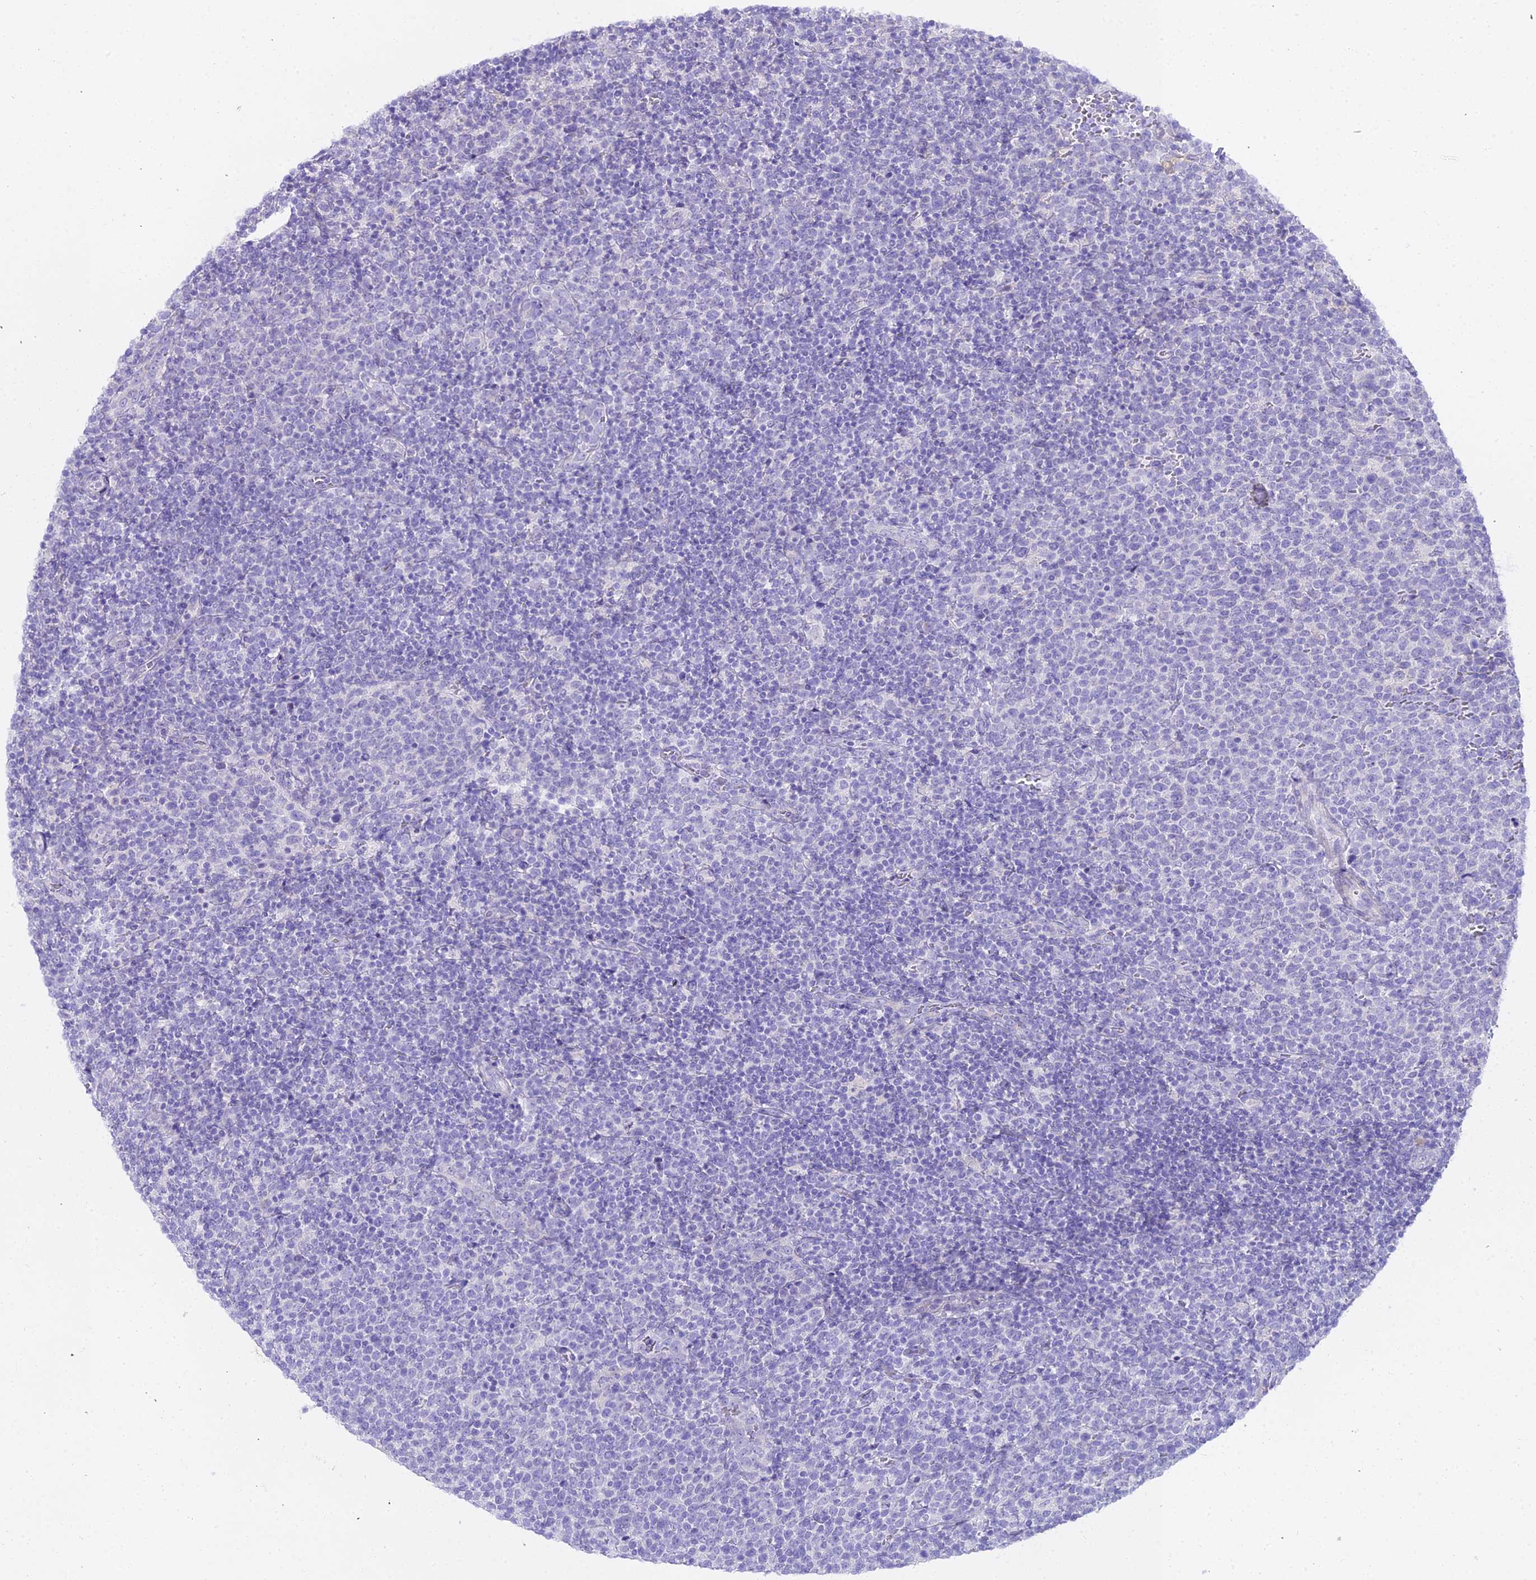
{"staining": {"intensity": "negative", "quantity": "none", "location": "none"}, "tissue": "lymphoma", "cell_type": "Tumor cells", "image_type": "cancer", "snomed": [{"axis": "morphology", "description": "Malignant lymphoma, non-Hodgkin's type, High grade"}, {"axis": "topography", "description": "Lymph node"}], "caption": "A photomicrograph of human malignant lymphoma, non-Hodgkin's type (high-grade) is negative for staining in tumor cells.", "gene": "GLYAT", "patient": {"sex": "male", "age": 61}}